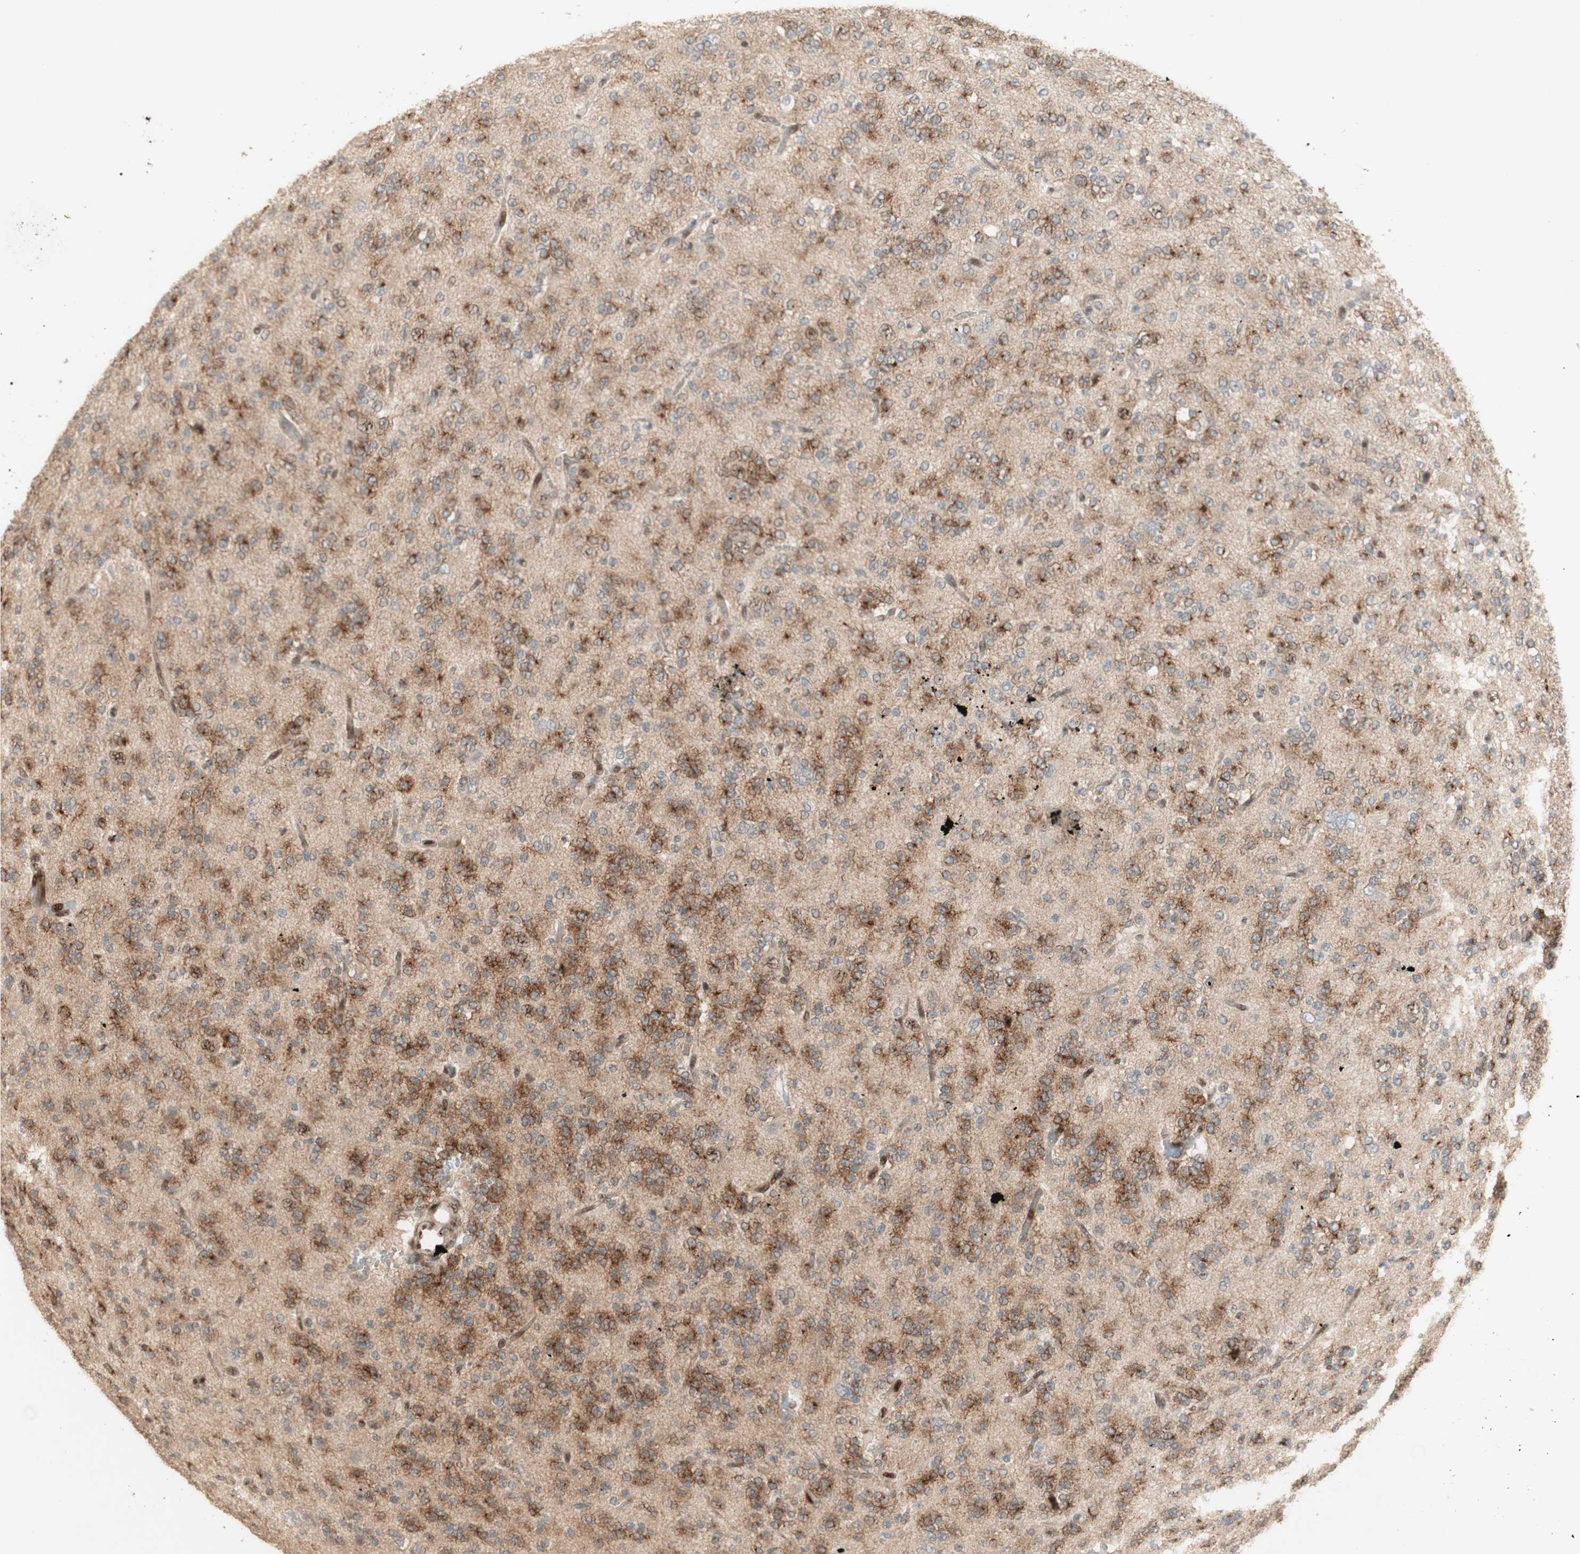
{"staining": {"intensity": "moderate", "quantity": ">75%", "location": "cytoplasmic/membranous"}, "tissue": "glioma", "cell_type": "Tumor cells", "image_type": "cancer", "snomed": [{"axis": "morphology", "description": "Glioma, malignant, Low grade"}, {"axis": "topography", "description": "Brain"}], "caption": "Immunohistochemistry of human glioma exhibits medium levels of moderate cytoplasmic/membranous expression in approximately >75% of tumor cells.", "gene": "FOXP1", "patient": {"sex": "male", "age": 38}}